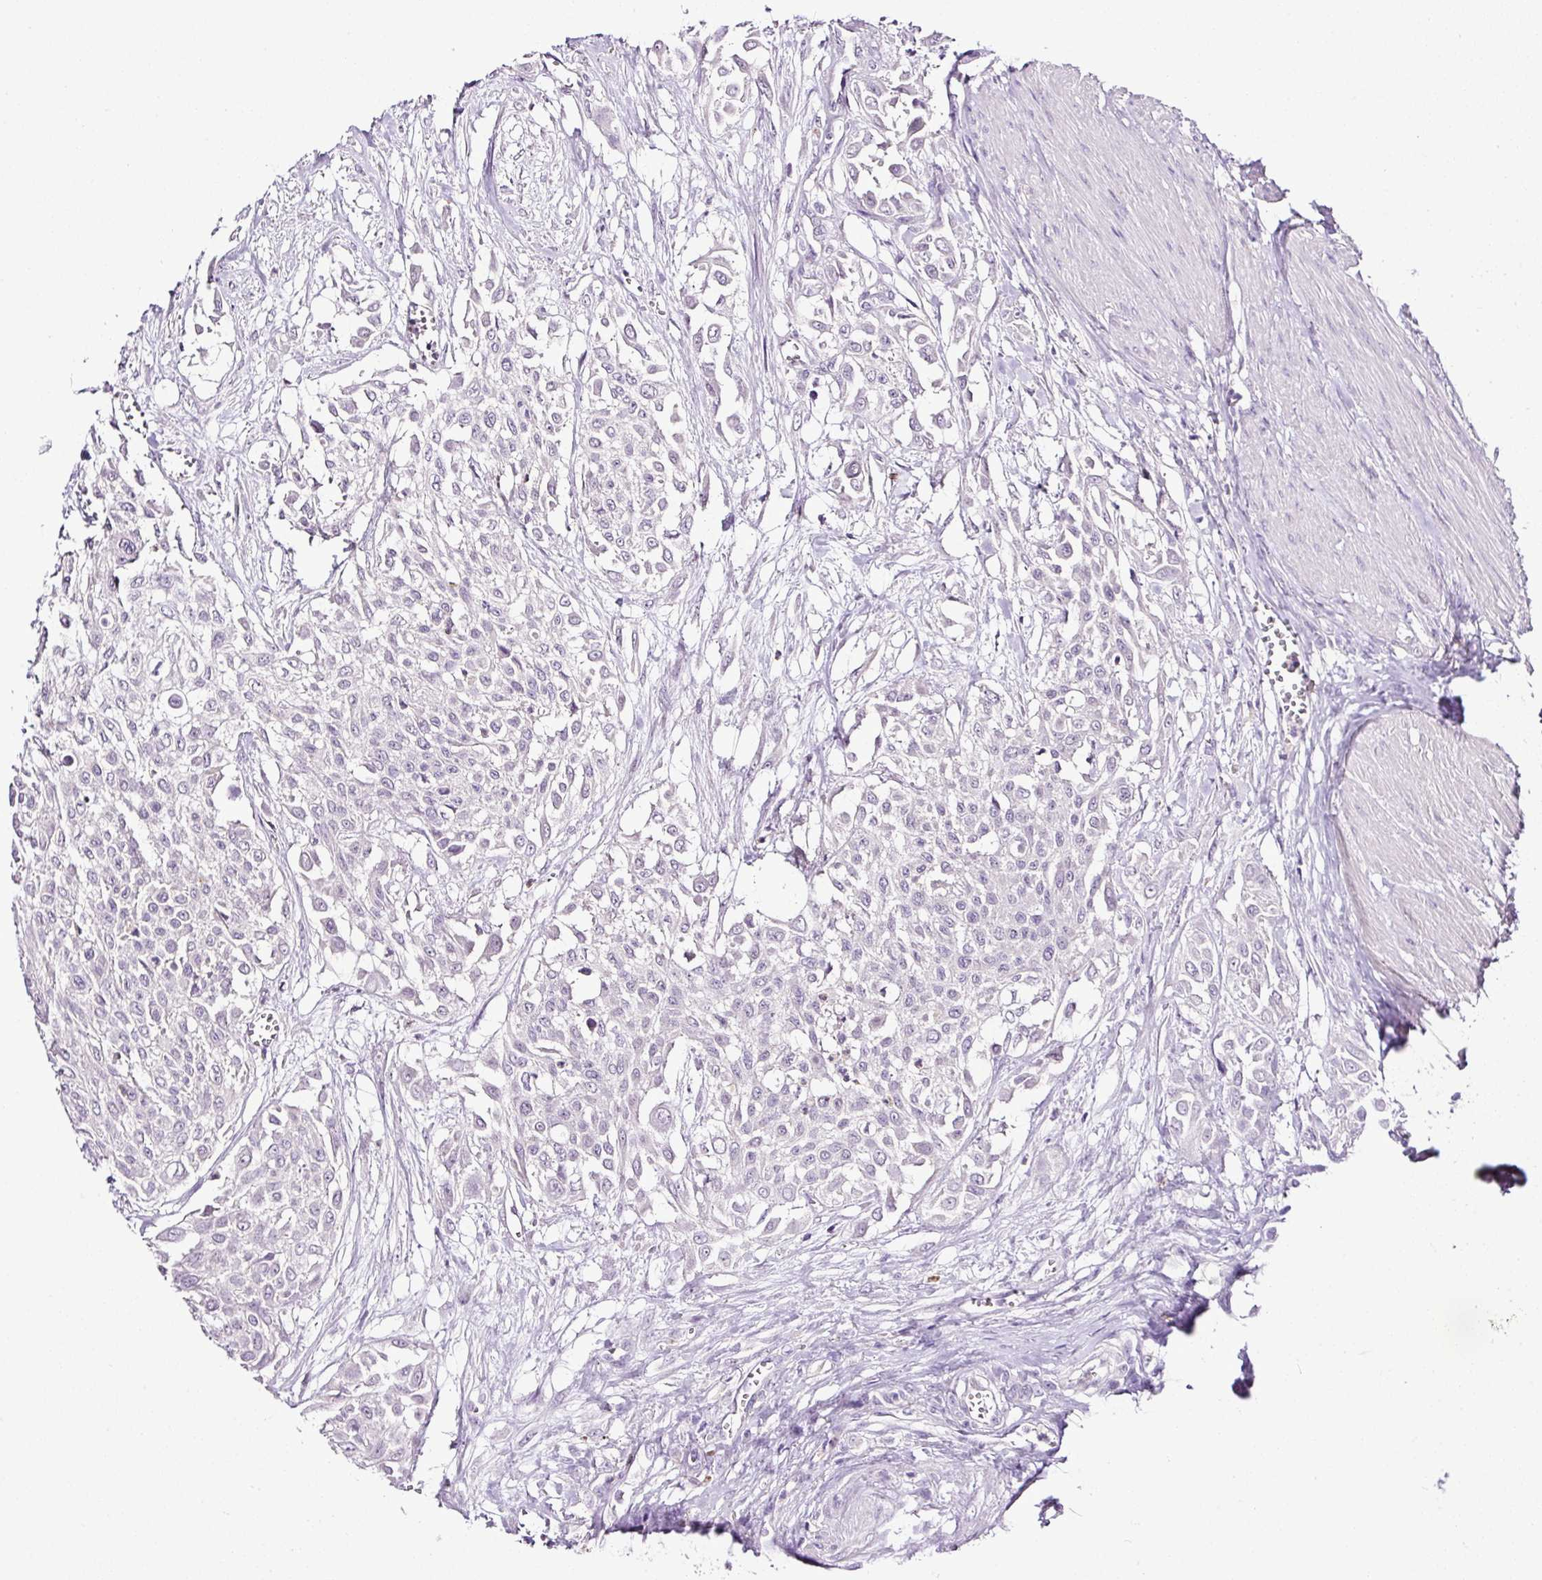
{"staining": {"intensity": "negative", "quantity": "none", "location": "none"}, "tissue": "urothelial cancer", "cell_type": "Tumor cells", "image_type": "cancer", "snomed": [{"axis": "morphology", "description": "Urothelial carcinoma, High grade"}, {"axis": "topography", "description": "Urinary bladder"}], "caption": "Immunohistochemical staining of high-grade urothelial carcinoma demonstrates no significant staining in tumor cells.", "gene": "ESR1", "patient": {"sex": "male", "age": 57}}